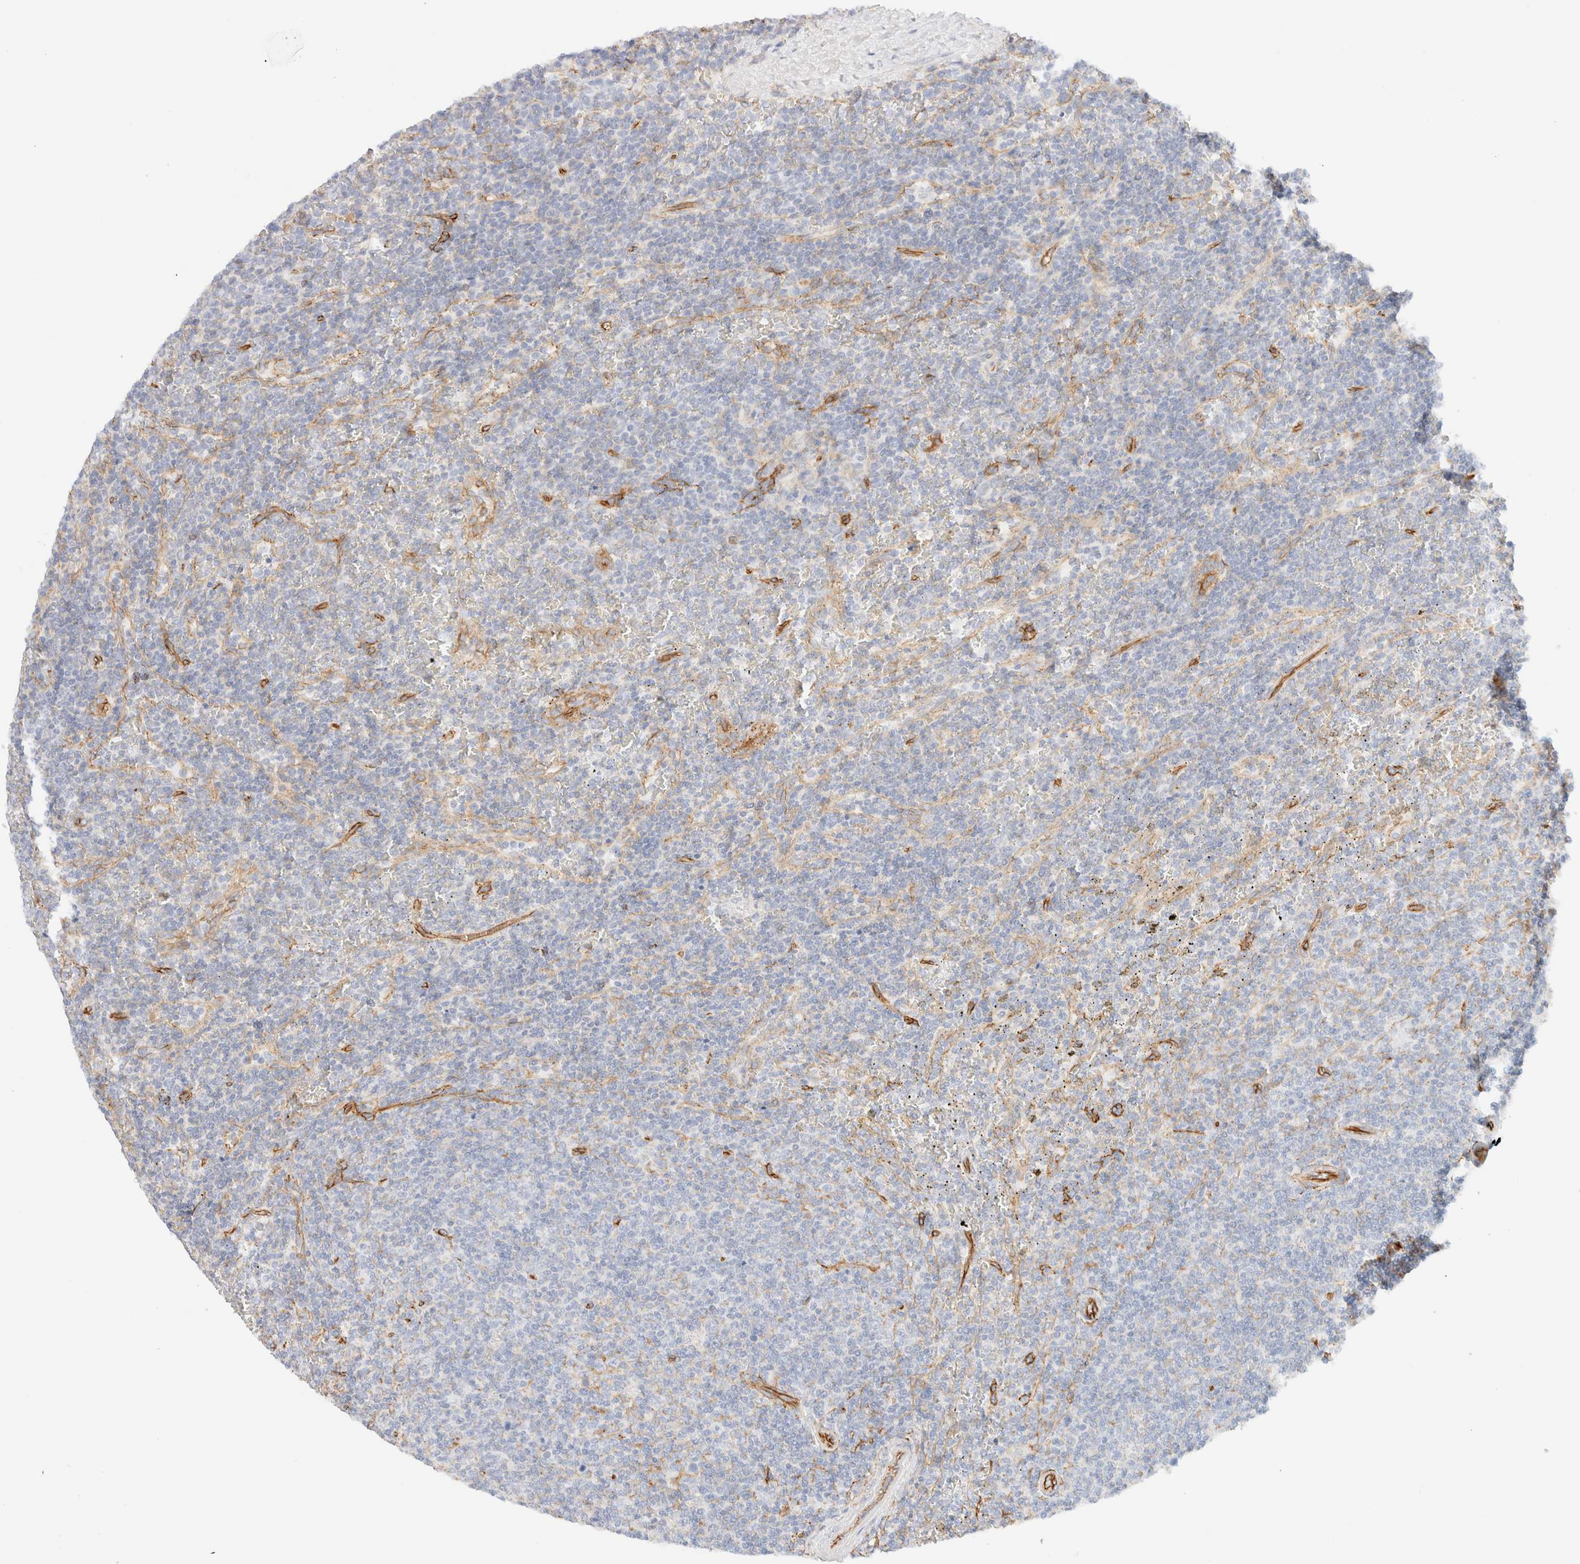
{"staining": {"intensity": "negative", "quantity": "none", "location": "none"}, "tissue": "lymphoma", "cell_type": "Tumor cells", "image_type": "cancer", "snomed": [{"axis": "morphology", "description": "Malignant lymphoma, non-Hodgkin's type, Low grade"}, {"axis": "topography", "description": "Spleen"}], "caption": "Low-grade malignant lymphoma, non-Hodgkin's type stained for a protein using immunohistochemistry demonstrates no expression tumor cells.", "gene": "CYB5R4", "patient": {"sex": "female", "age": 50}}